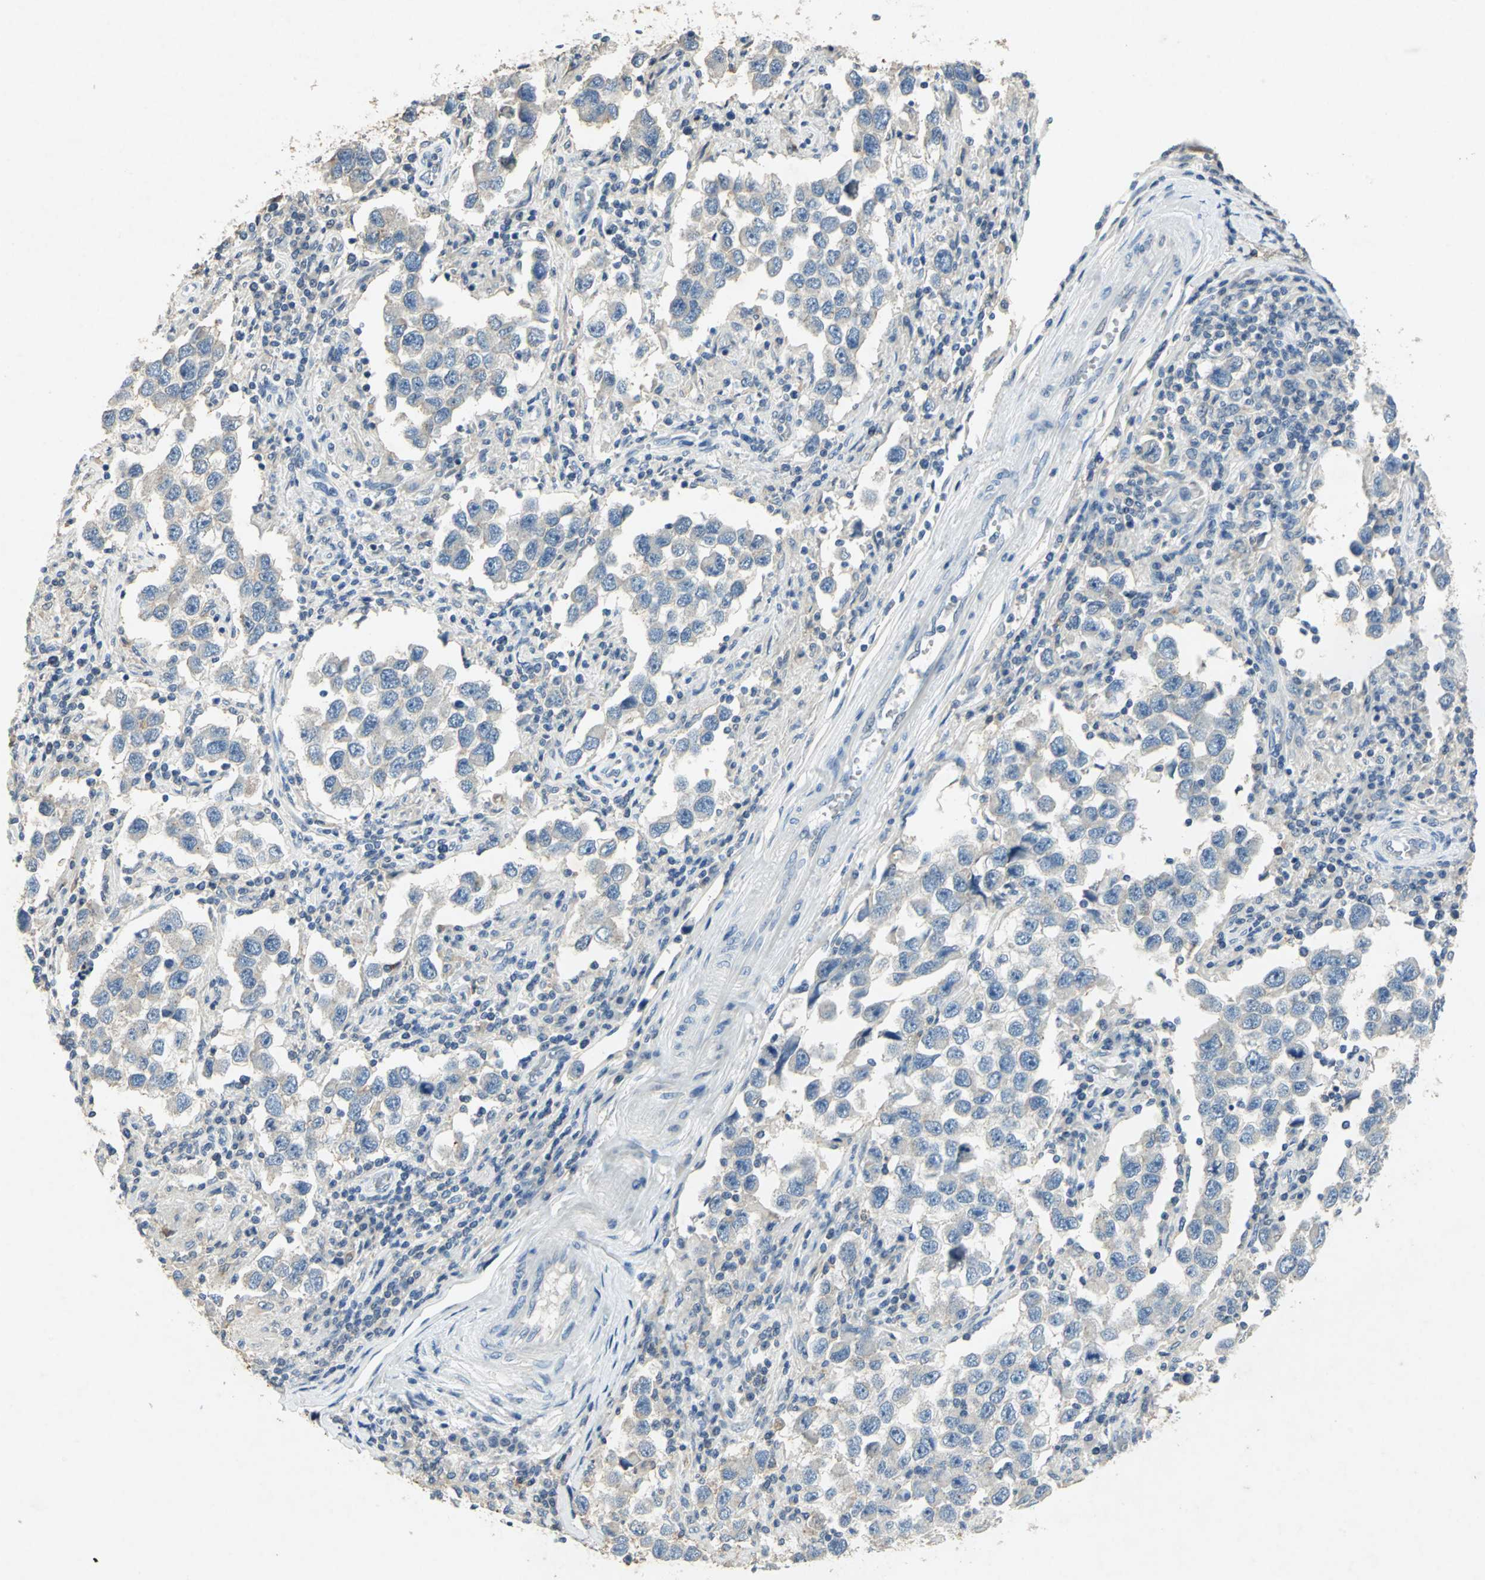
{"staining": {"intensity": "negative", "quantity": "none", "location": "none"}, "tissue": "testis cancer", "cell_type": "Tumor cells", "image_type": "cancer", "snomed": [{"axis": "morphology", "description": "Carcinoma, Embryonal, NOS"}, {"axis": "topography", "description": "Testis"}], "caption": "Immunohistochemistry (IHC) of embryonal carcinoma (testis) reveals no staining in tumor cells. (Stains: DAB (3,3'-diaminobenzidine) IHC with hematoxylin counter stain, Microscopy: brightfield microscopy at high magnification).", "gene": "CAMK2B", "patient": {"sex": "male", "age": 21}}